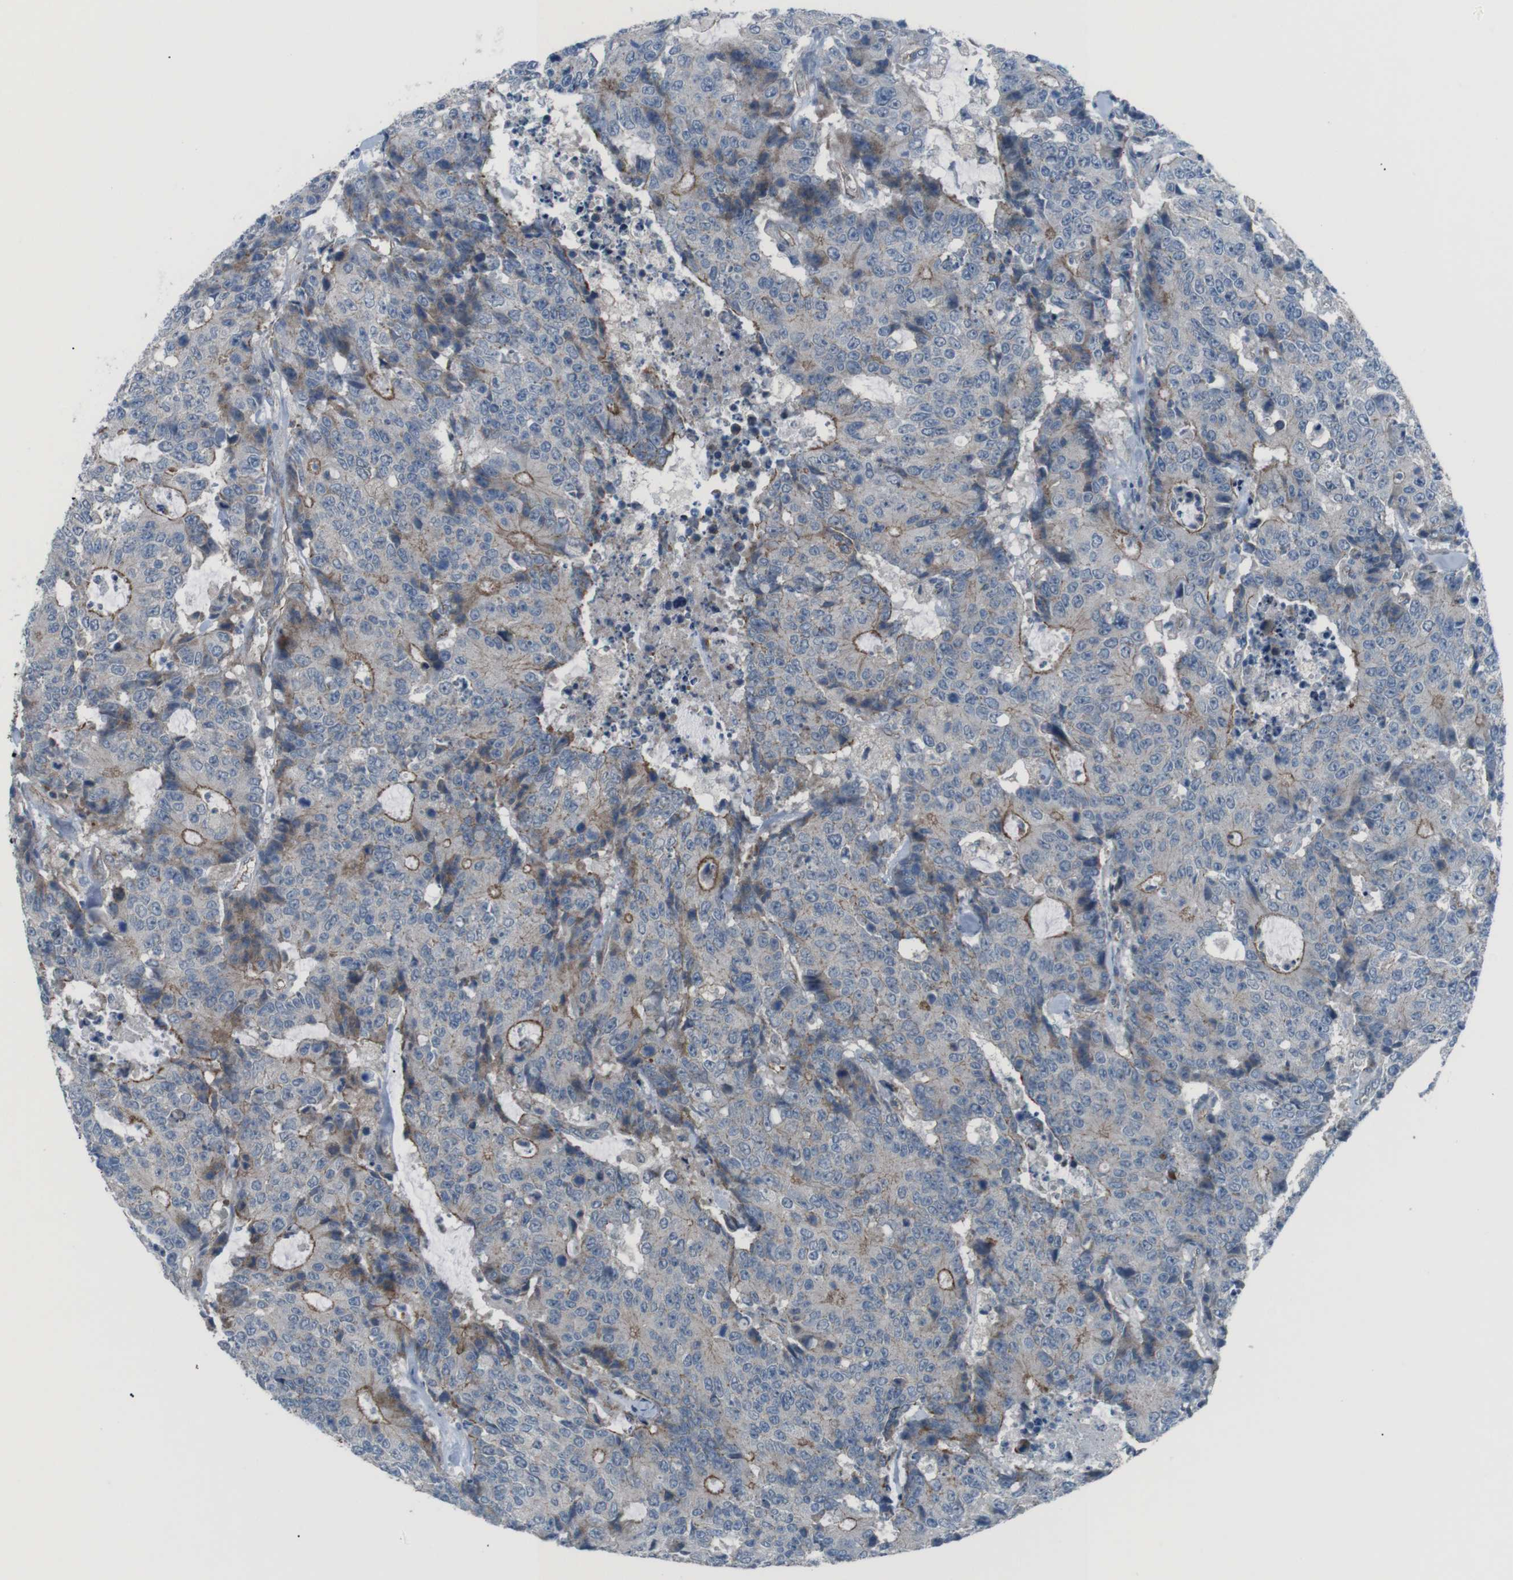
{"staining": {"intensity": "moderate", "quantity": "<25%", "location": "cytoplasmic/membranous"}, "tissue": "colorectal cancer", "cell_type": "Tumor cells", "image_type": "cancer", "snomed": [{"axis": "morphology", "description": "Adenocarcinoma, NOS"}, {"axis": "topography", "description": "Colon"}], "caption": "Immunohistochemical staining of colorectal adenocarcinoma exhibits moderate cytoplasmic/membranous protein staining in approximately <25% of tumor cells.", "gene": "SPTA1", "patient": {"sex": "female", "age": 86}}